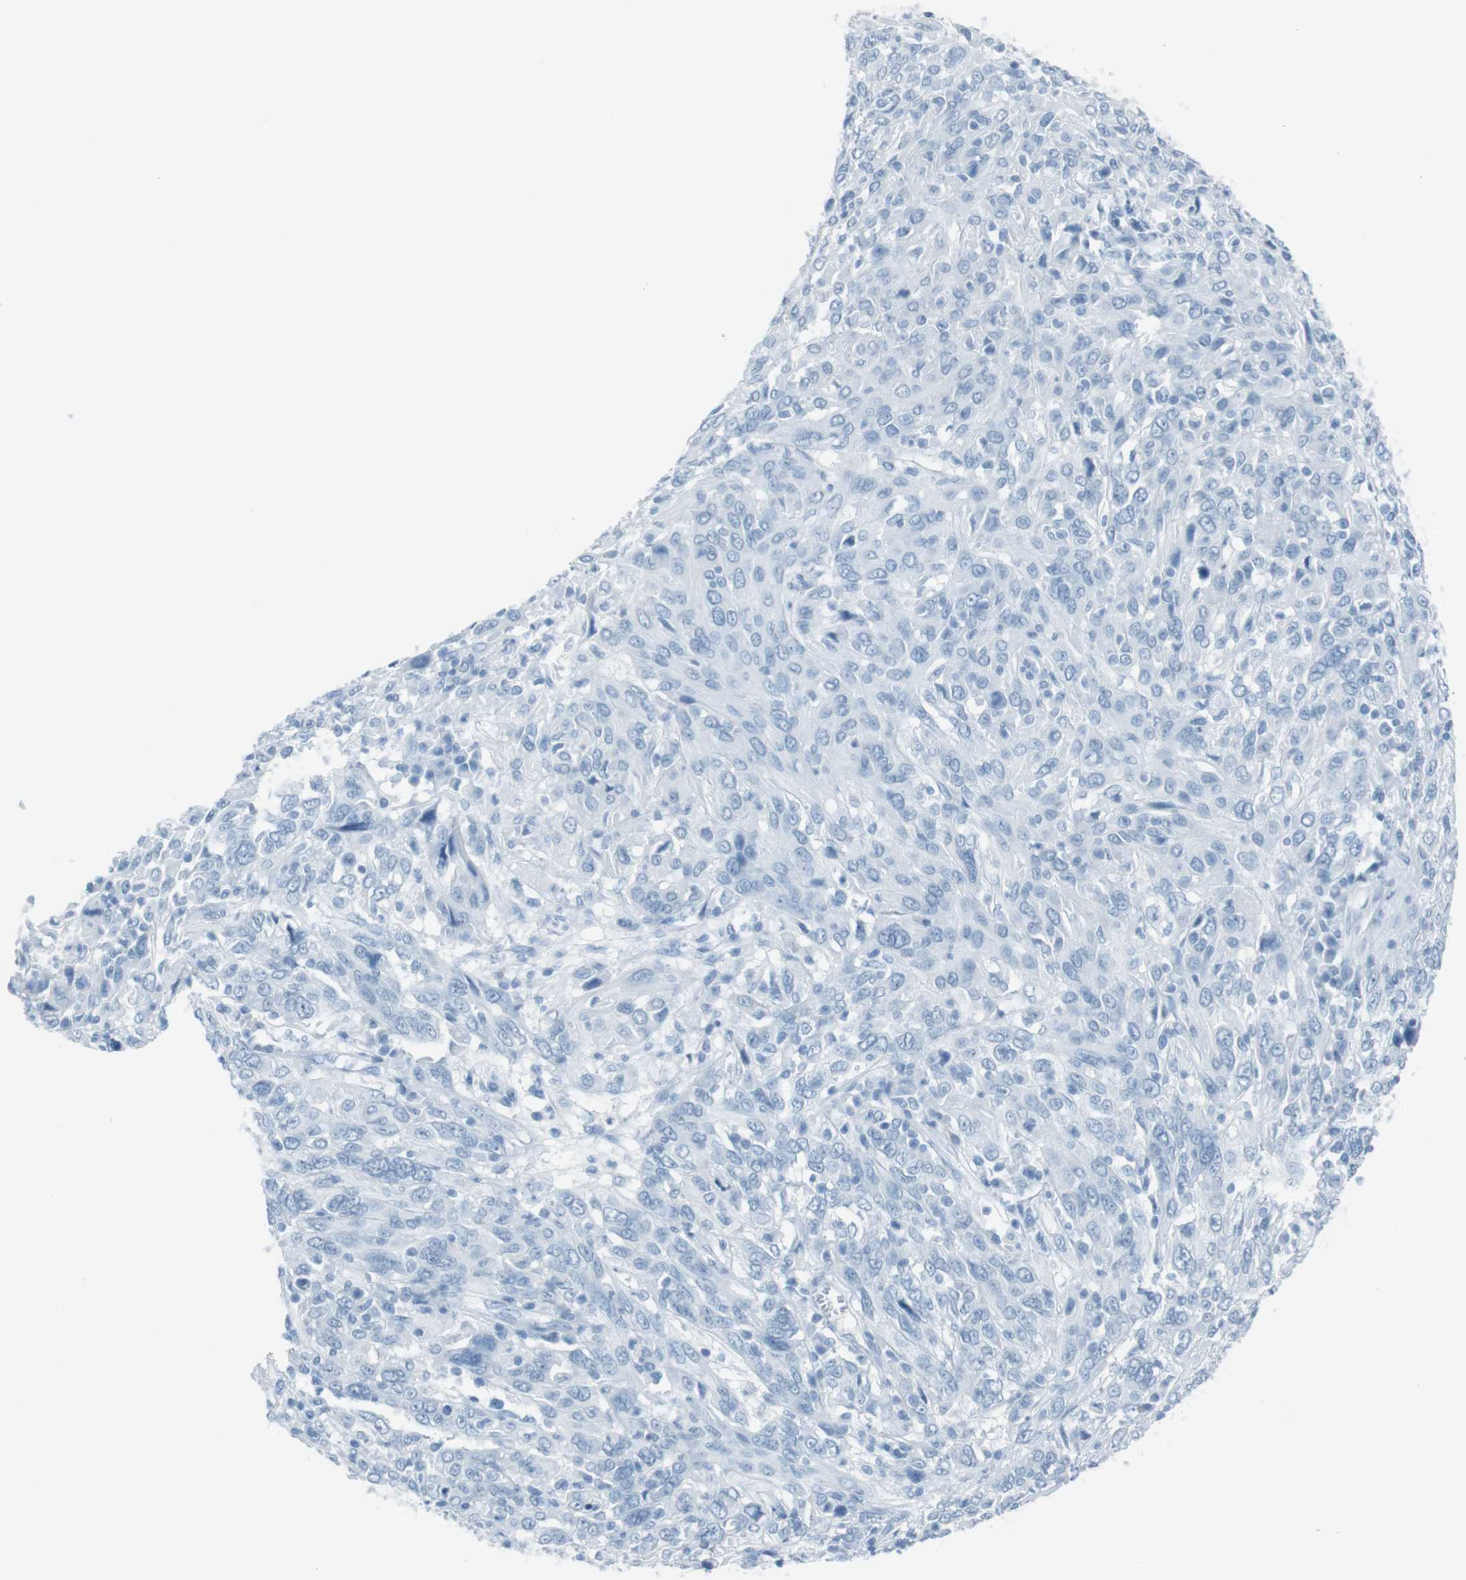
{"staining": {"intensity": "negative", "quantity": "none", "location": "none"}, "tissue": "cervical cancer", "cell_type": "Tumor cells", "image_type": "cancer", "snomed": [{"axis": "morphology", "description": "Squamous cell carcinoma, NOS"}, {"axis": "topography", "description": "Cervix"}], "caption": "Protein analysis of cervical cancer exhibits no significant staining in tumor cells.", "gene": "TMEM207", "patient": {"sex": "female", "age": 46}}